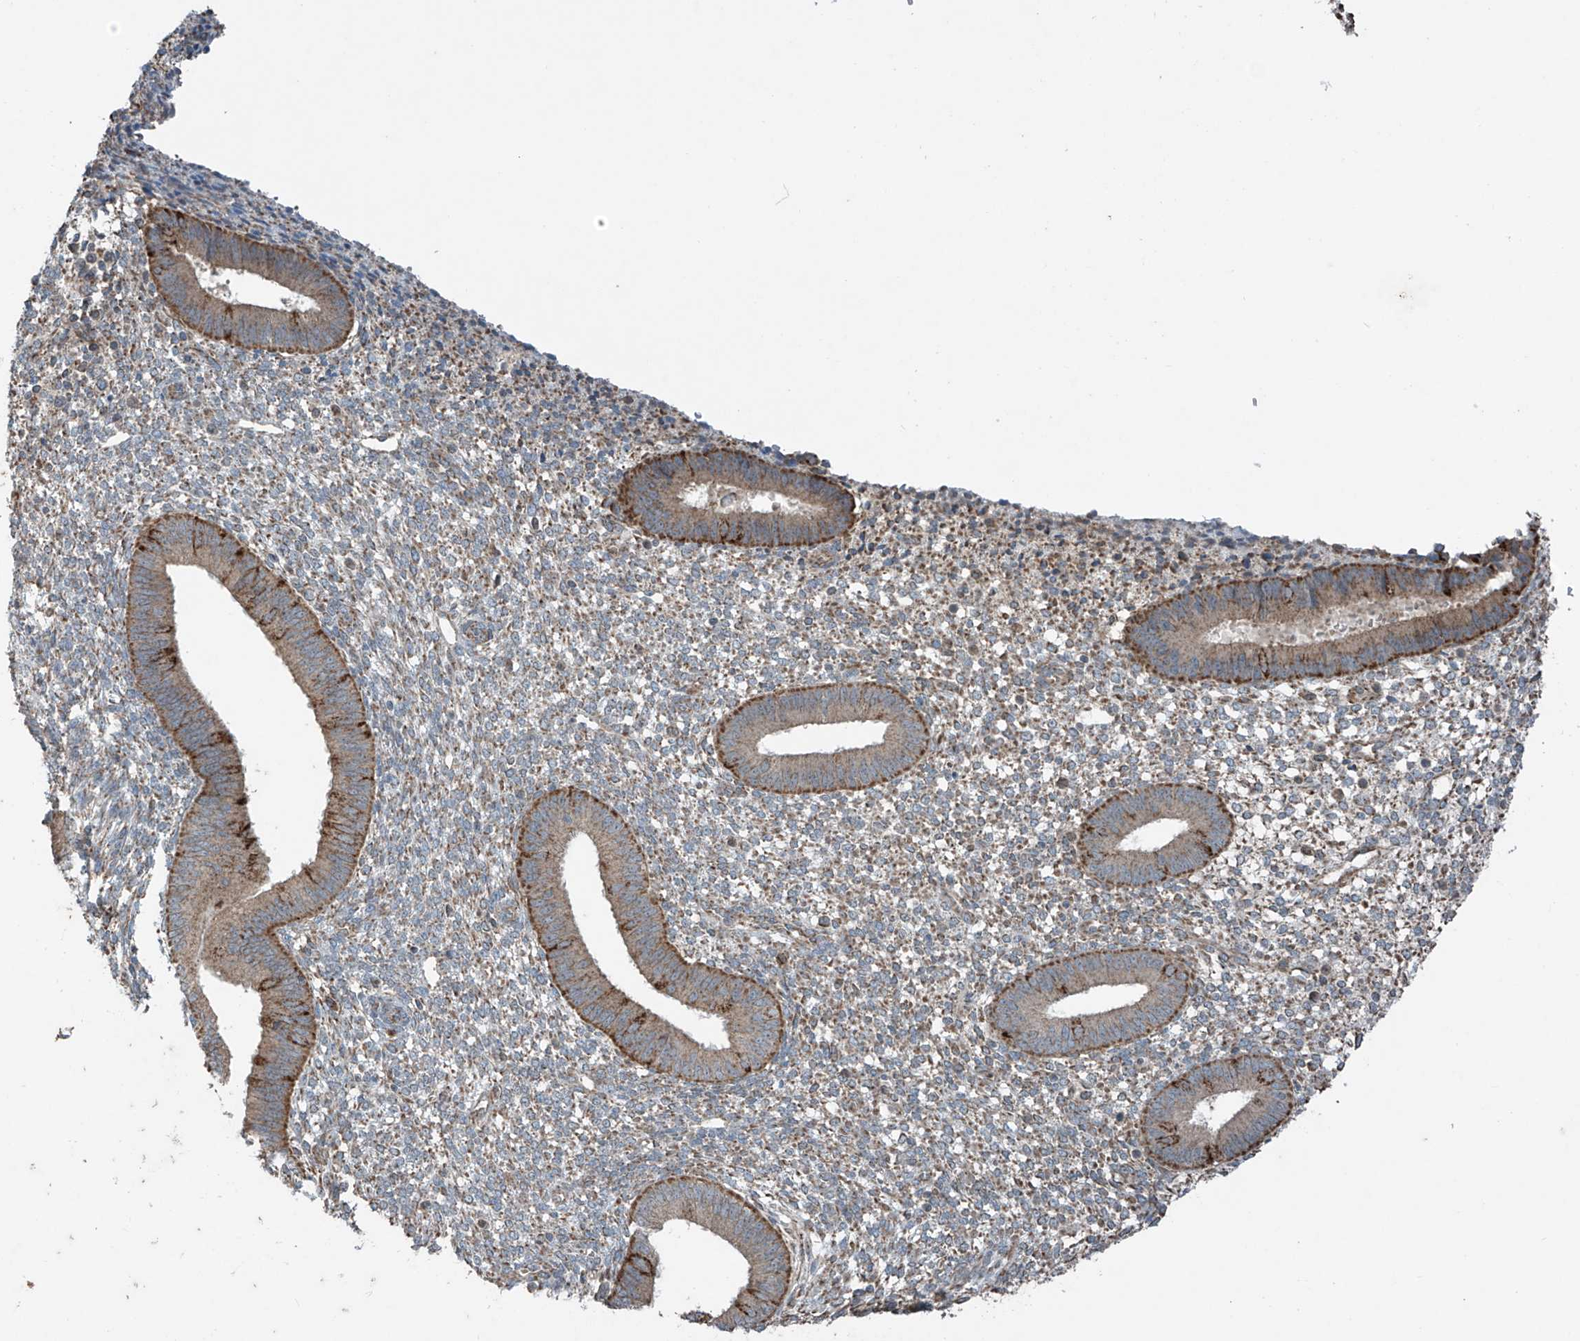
{"staining": {"intensity": "weak", "quantity": "25%-75%", "location": "cytoplasmic/membranous"}, "tissue": "endometrium", "cell_type": "Cells in endometrial stroma", "image_type": "normal", "snomed": [{"axis": "morphology", "description": "Normal tissue, NOS"}, {"axis": "topography", "description": "Endometrium"}], "caption": "Immunohistochemical staining of benign human endometrium demonstrates 25%-75% levels of weak cytoplasmic/membranous protein staining in about 25%-75% of cells in endometrial stroma.", "gene": "SAMD3", "patient": {"sex": "female", "age": 46}}